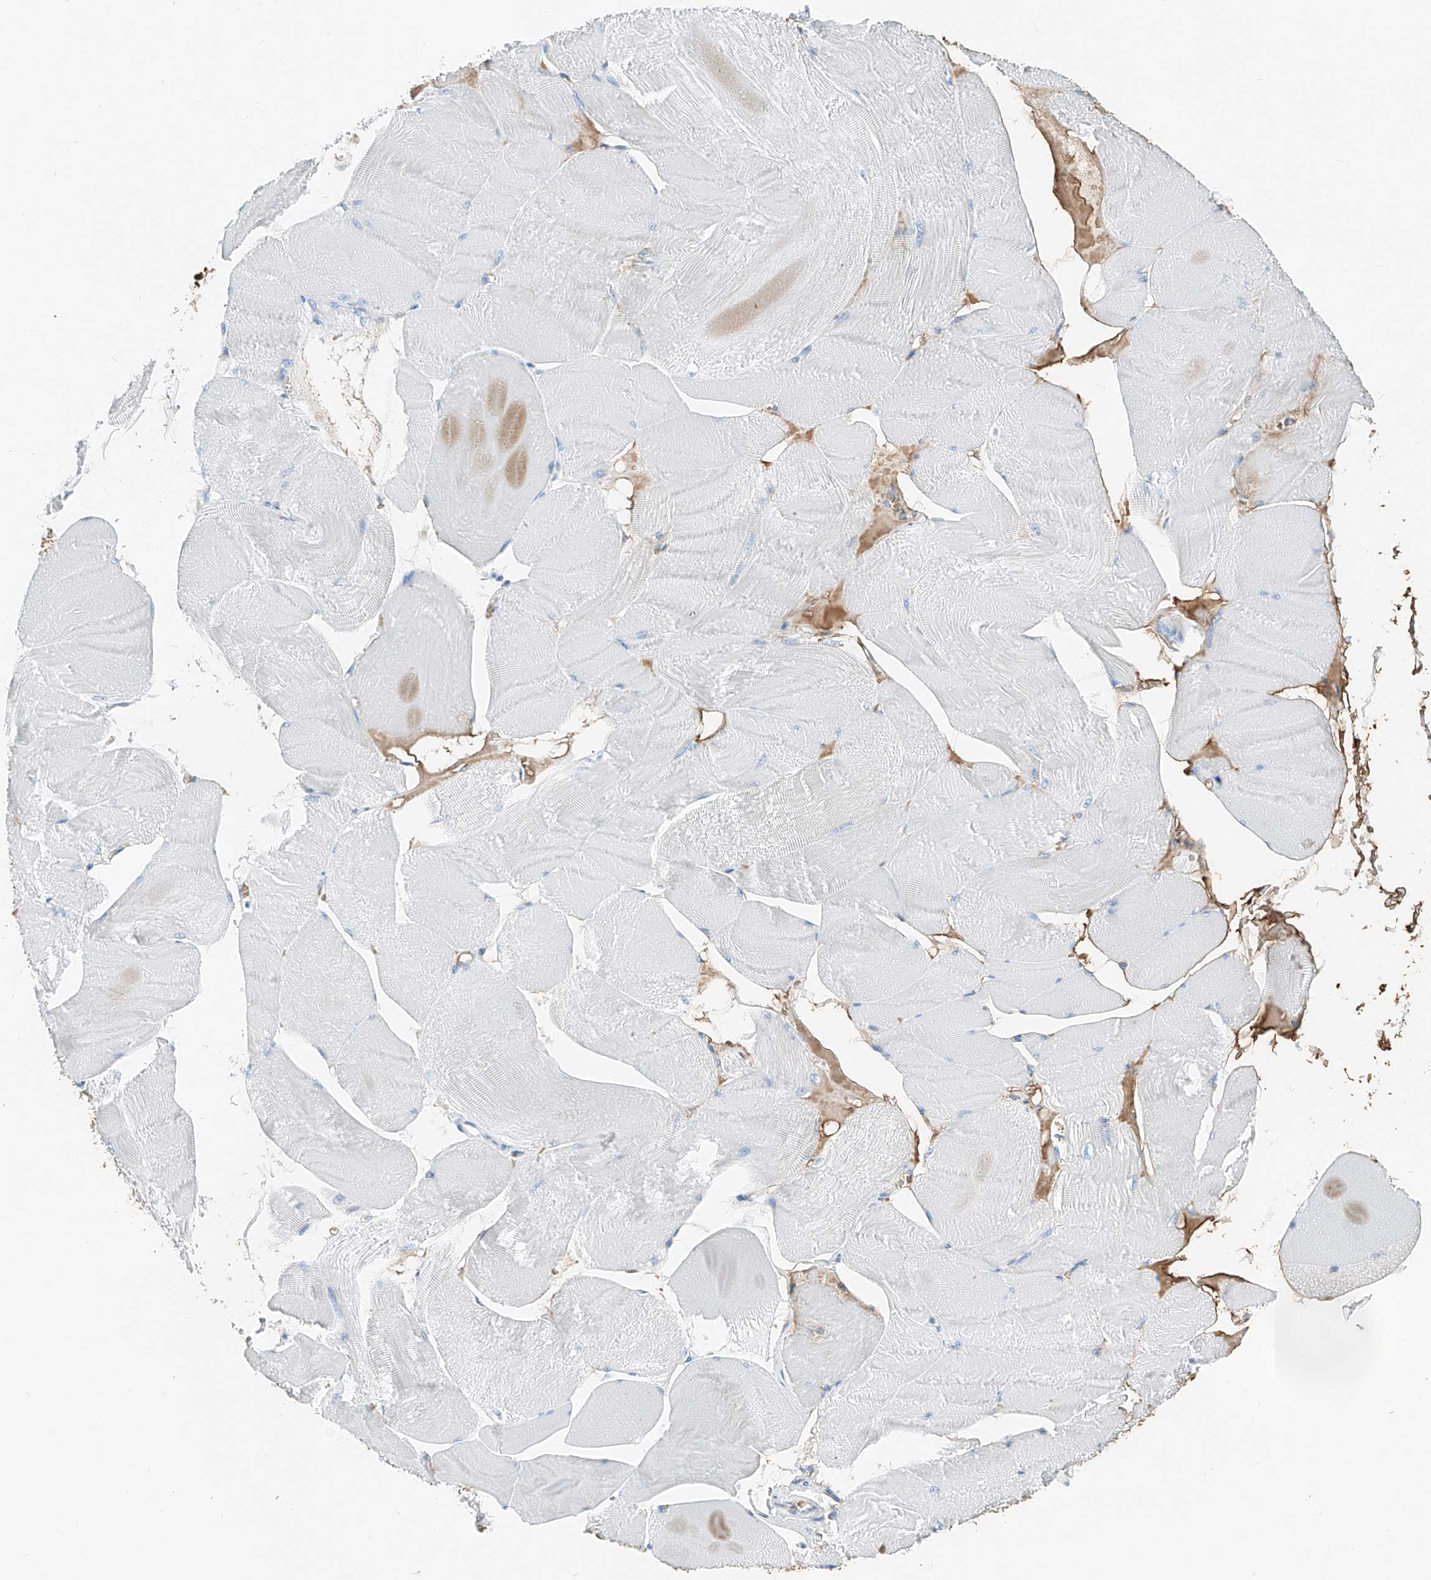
{"staining": {"intensity": "negative", "quantity": "none", "location": "none"}, "tissue": "skeletal muscle", "cell_type": "Myocytes", "image_type": "normal", "snomed": [{"axis": "morphology", "description": "Normal tissue, NOS"}, {"axis": "morphology", "description": "Basal cell carcinoma"}, {"axis": "topography", "description": "Skeletal muscle"}], "caption": "Myocytes show no significant expression in benign skeletal muscle. (Stains: DAB (3,3'-diaminobenzidine) immunohistochemistry with hematoxylin counter stain, Microscopy: brightfield microscopy at high magnification).", "gene": "PRSS23", "patient": {"sex": "female", "age": 64}}